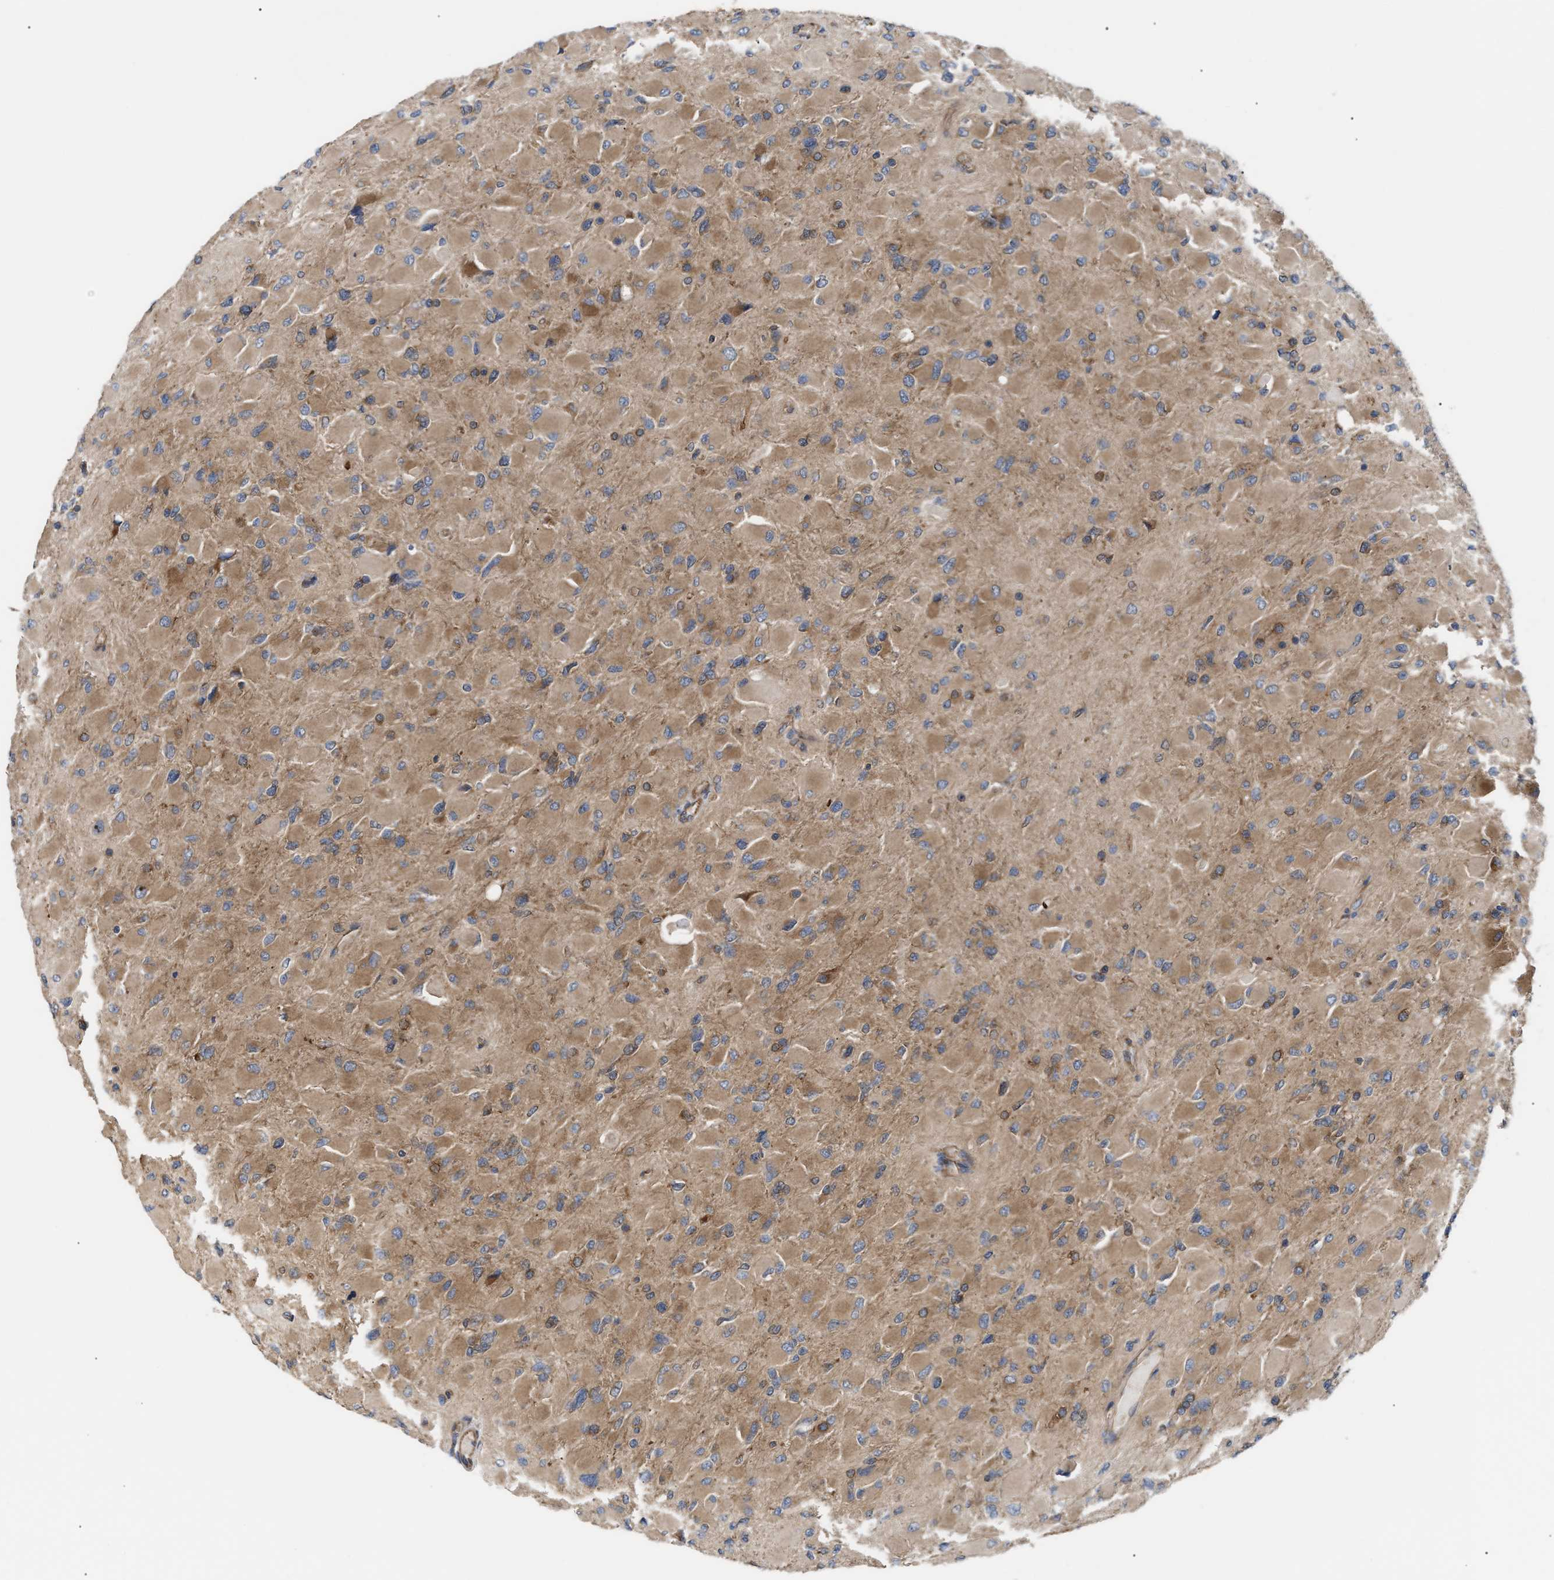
{"staining": {"intensity": "moderate", "quantity": ">75%", "location": "cytoplasmic/membranous"}, "tissue": "glioma", "cell_type": "Tumor cells", "image_type": "cancer", "snomed": [{"axis": "morphology", "description": "Glioma, malignant, High grade"}, {"axis": "topography", "description": "Cerebral cortex"}], "caption": "Protein staining of high-grade glioma (malignant) tissue demonstrates moderate cytoplasmic/membranous staining in about >75% of tumor cells. (Stains: DAB in brown, nuclei in blue, Microscopy: brightfield microscopy at high magnification).", "gene": "LAPTM4B", "patient": {"sex": "female", "age": 36}}